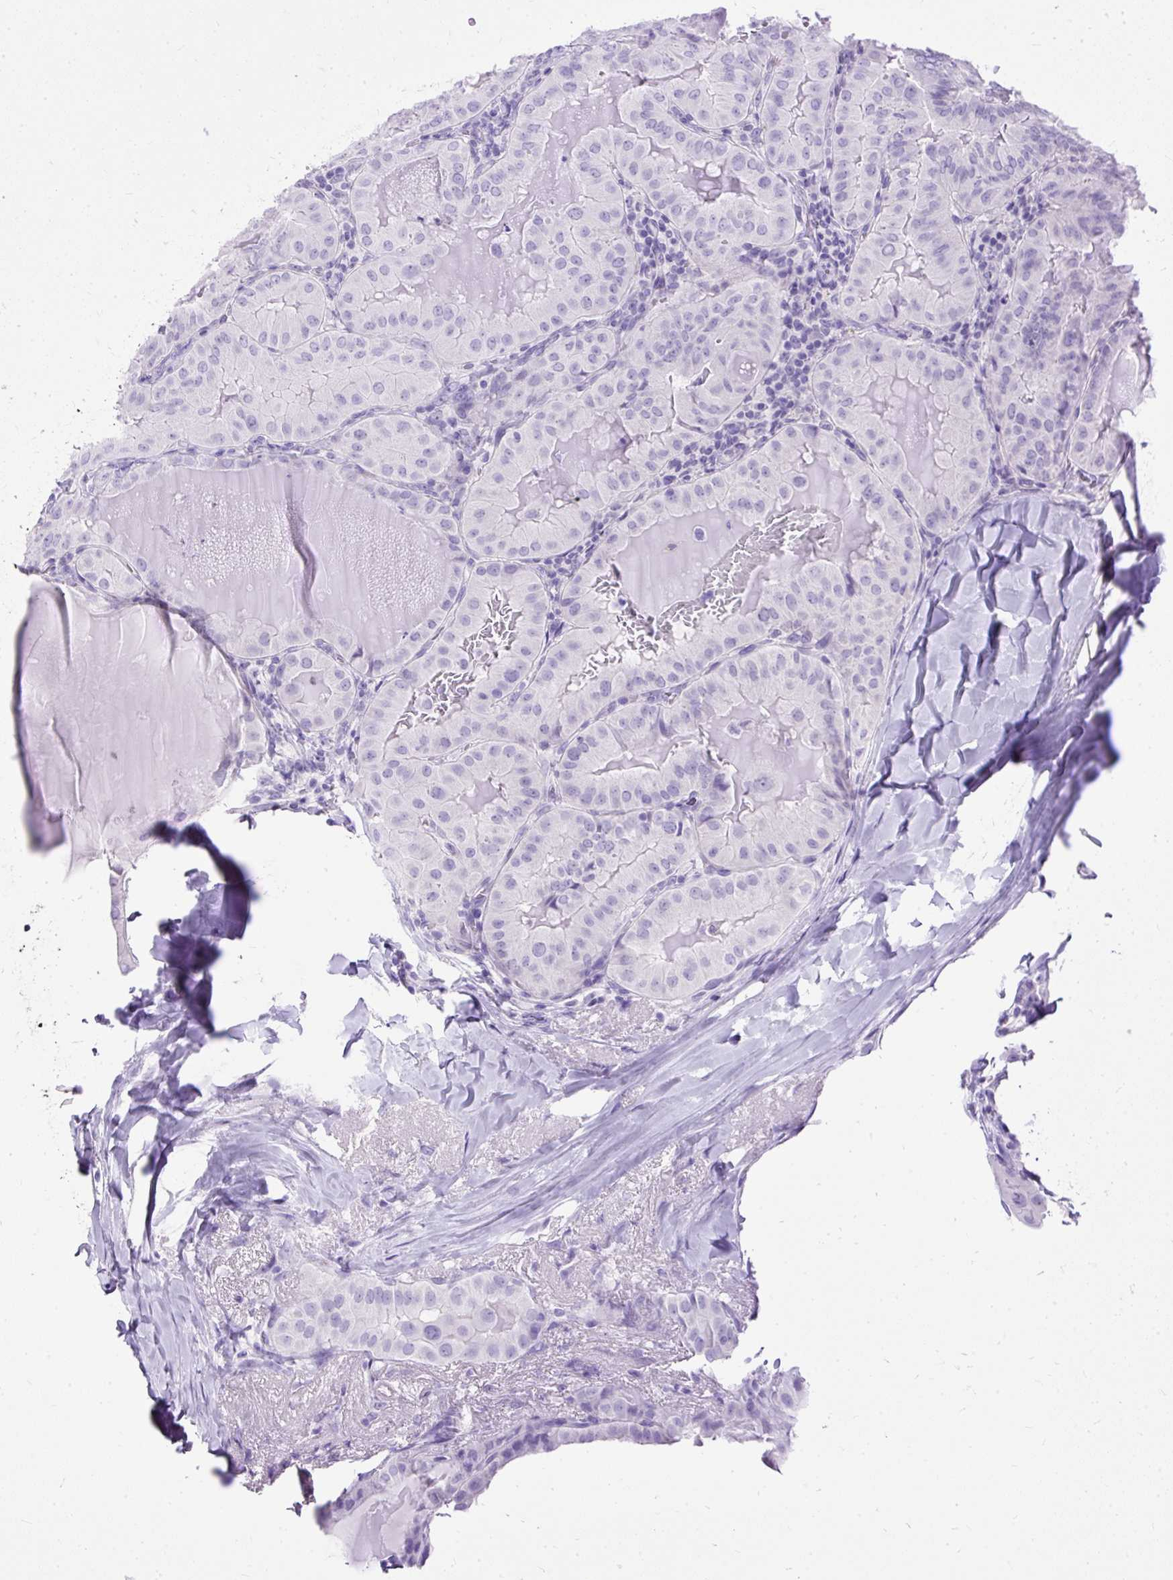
{"staining": {"intensity": "negative", "quantity": "none", "location": "none"}, "tissue": "thyroid cancer", "cell_type": "Tumor cells", "image_type": "cancer", "snomed": [{"axis": "morphology", "description": "Papillary adenocarcinoma, NOS"}, {"axis": "topography", "description": "Thyroid gland"}], "caption": "The micrograph demonstrates no significant staining in tumor cells of papillary adenocarcinoma (thyroid).", "gene": "HEY1", "patient": {"sex": "female", "age": 68}}